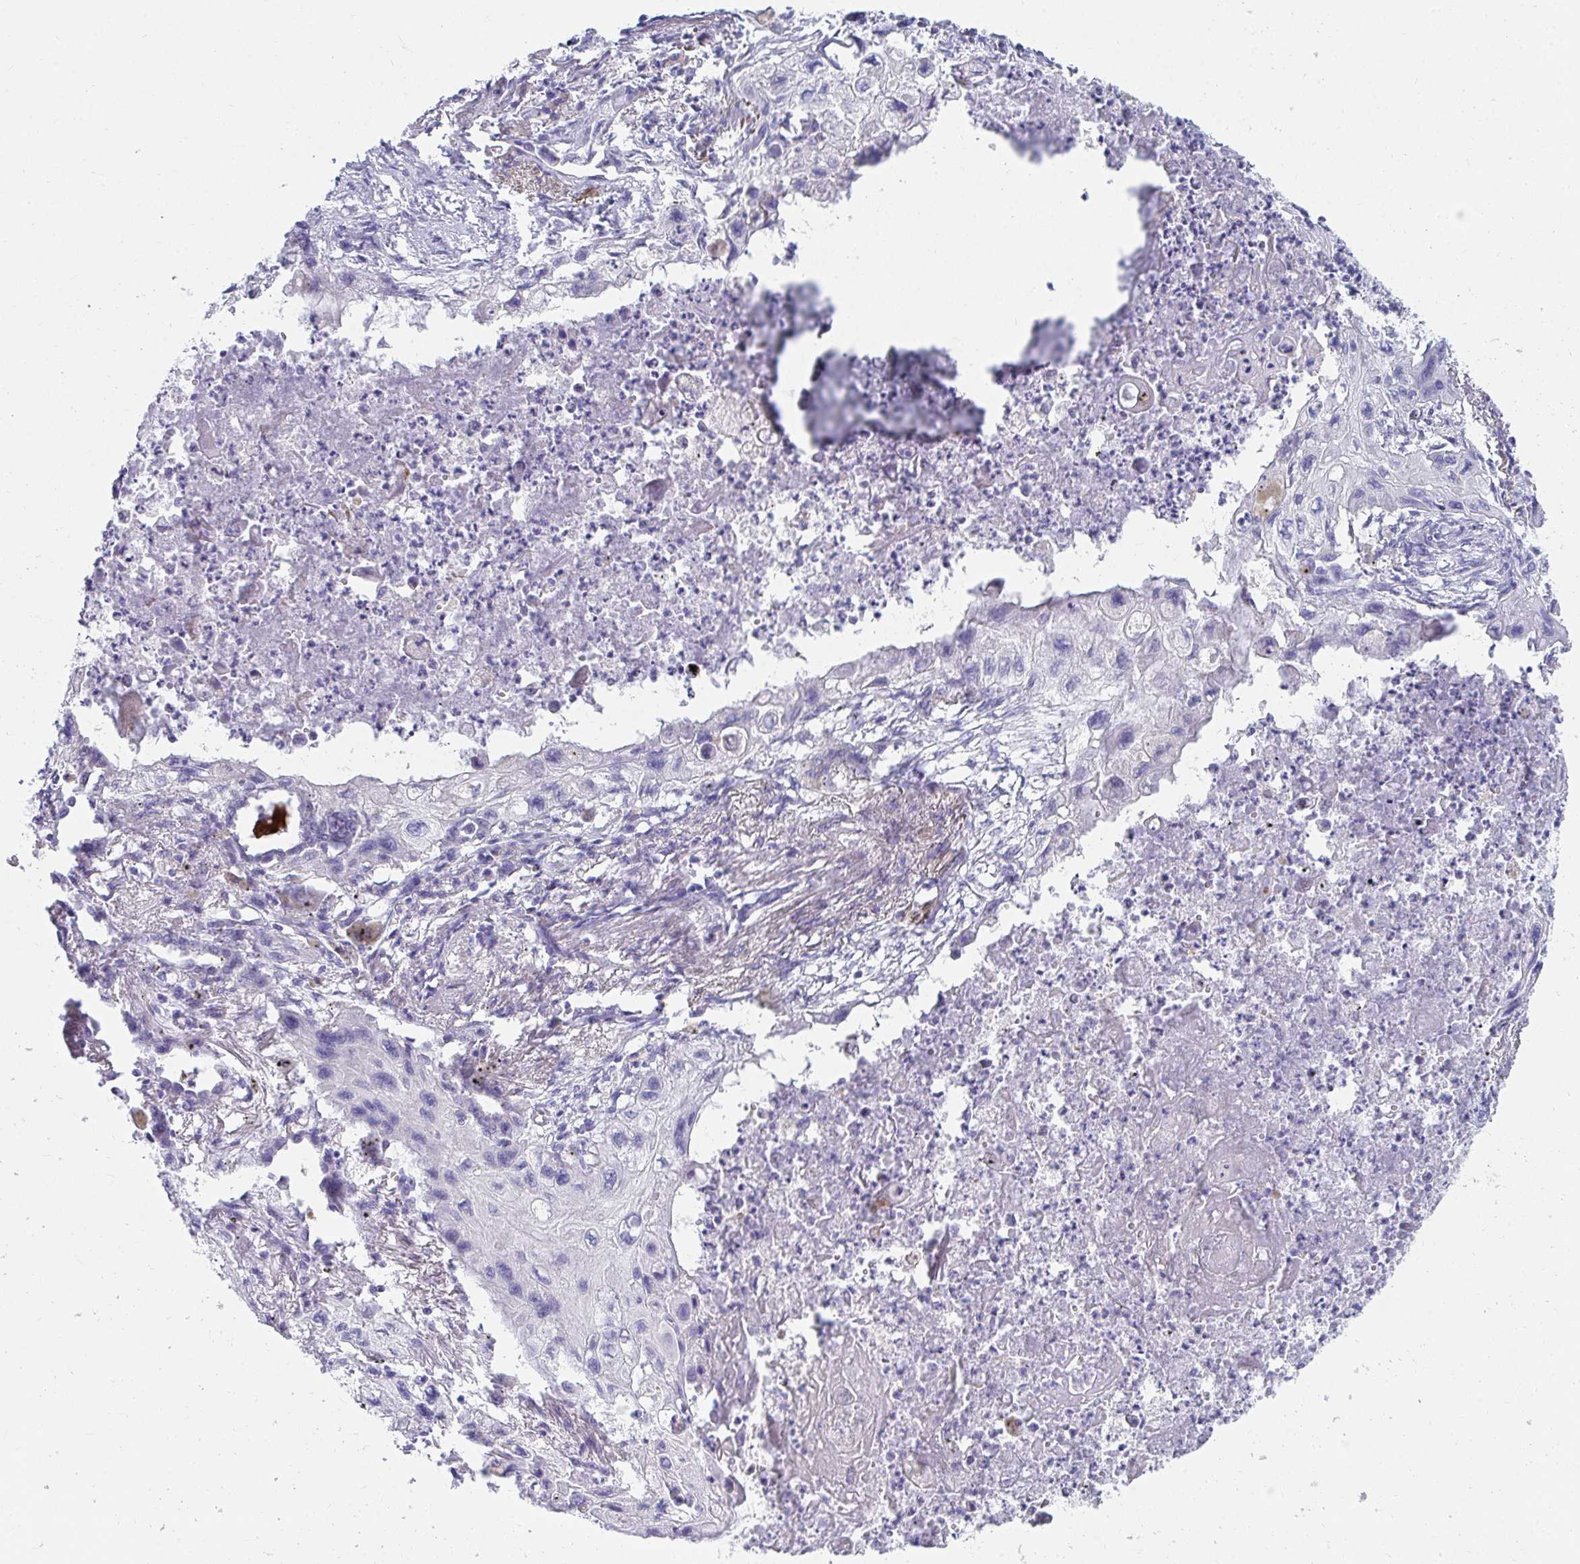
{"staining": {"intensity": "negative", "quantity": "none", "location": "none"}, "tissue": "lung cancer", "cell_type": "Tumor cells", "image_type": "cancer", "snomed": [{"axis": "morphology", "description": "Squamous cell carcinoma, NOS"}, {"axis": "topography", "description": "Lung"}], "caption": "Immunohistochemistry micrograph of neoplastic tissue: lung cancer stained with DAB reveals no significant protein expression in tumor cells. (DAB immunohistochemistry with hematoxylin counter stain).", "gene": "C19orf81", "patient": {"sex": "male", "age": 71}}